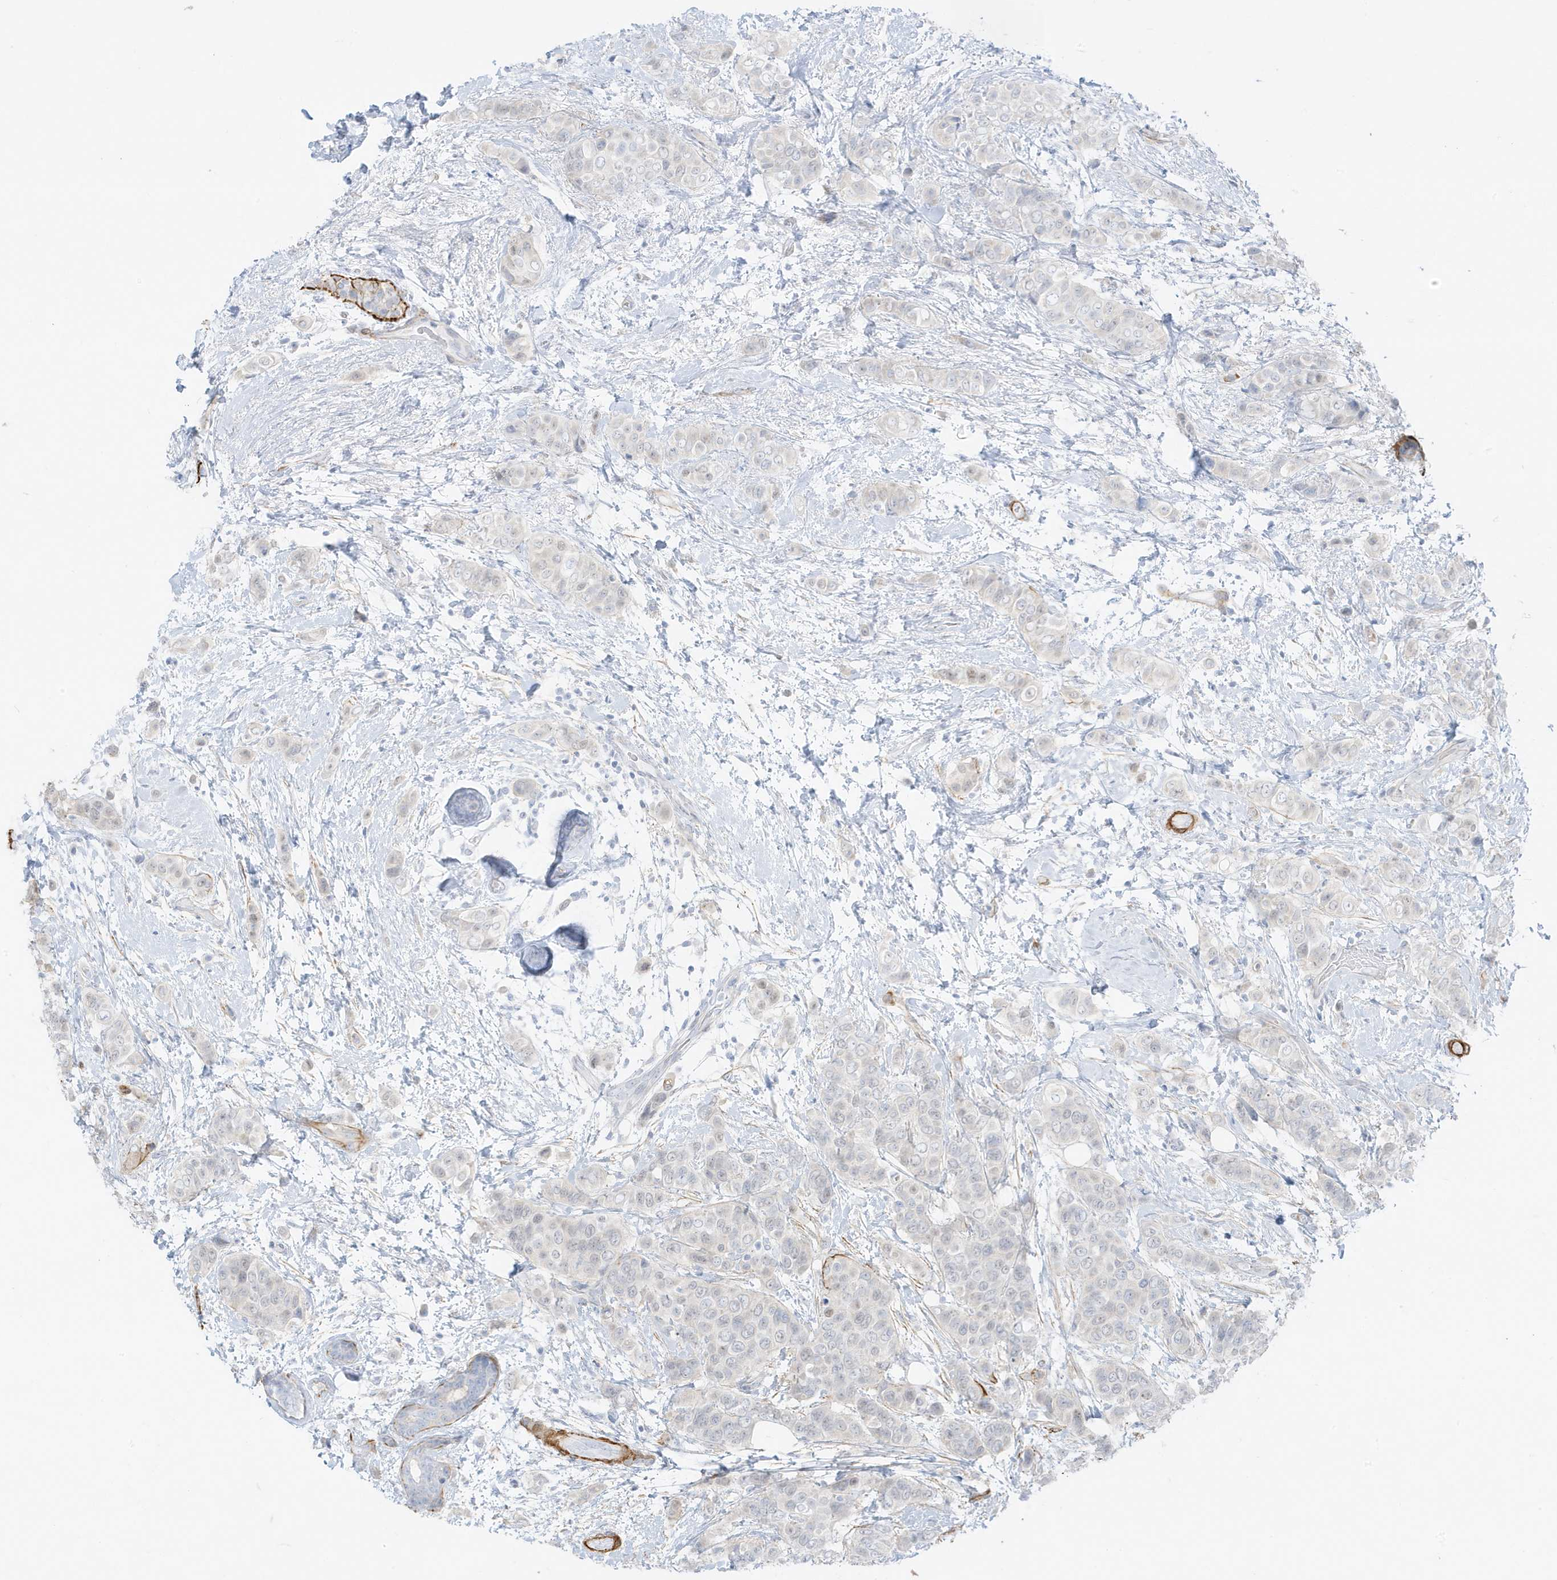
{"staining": {"intensity": "negative", "quantity": "none", "location": "none"}, "tissue": "breast cancer", "cell_type": "Tumor cells", "image_type": "cancer", "snomed": [{"axis": "morphology", "description": "Lobular carcinoma"}, {"axis": "topography", "description": "Breast"}], "caption": "Lobular carcinoma (breast) was stained to show a protein in brown. There is no significant staining in tumor cells. Nuclei are stained in blue.", "gene": "SLC22A13", "patient": {"sex": "female", "age": 51}}